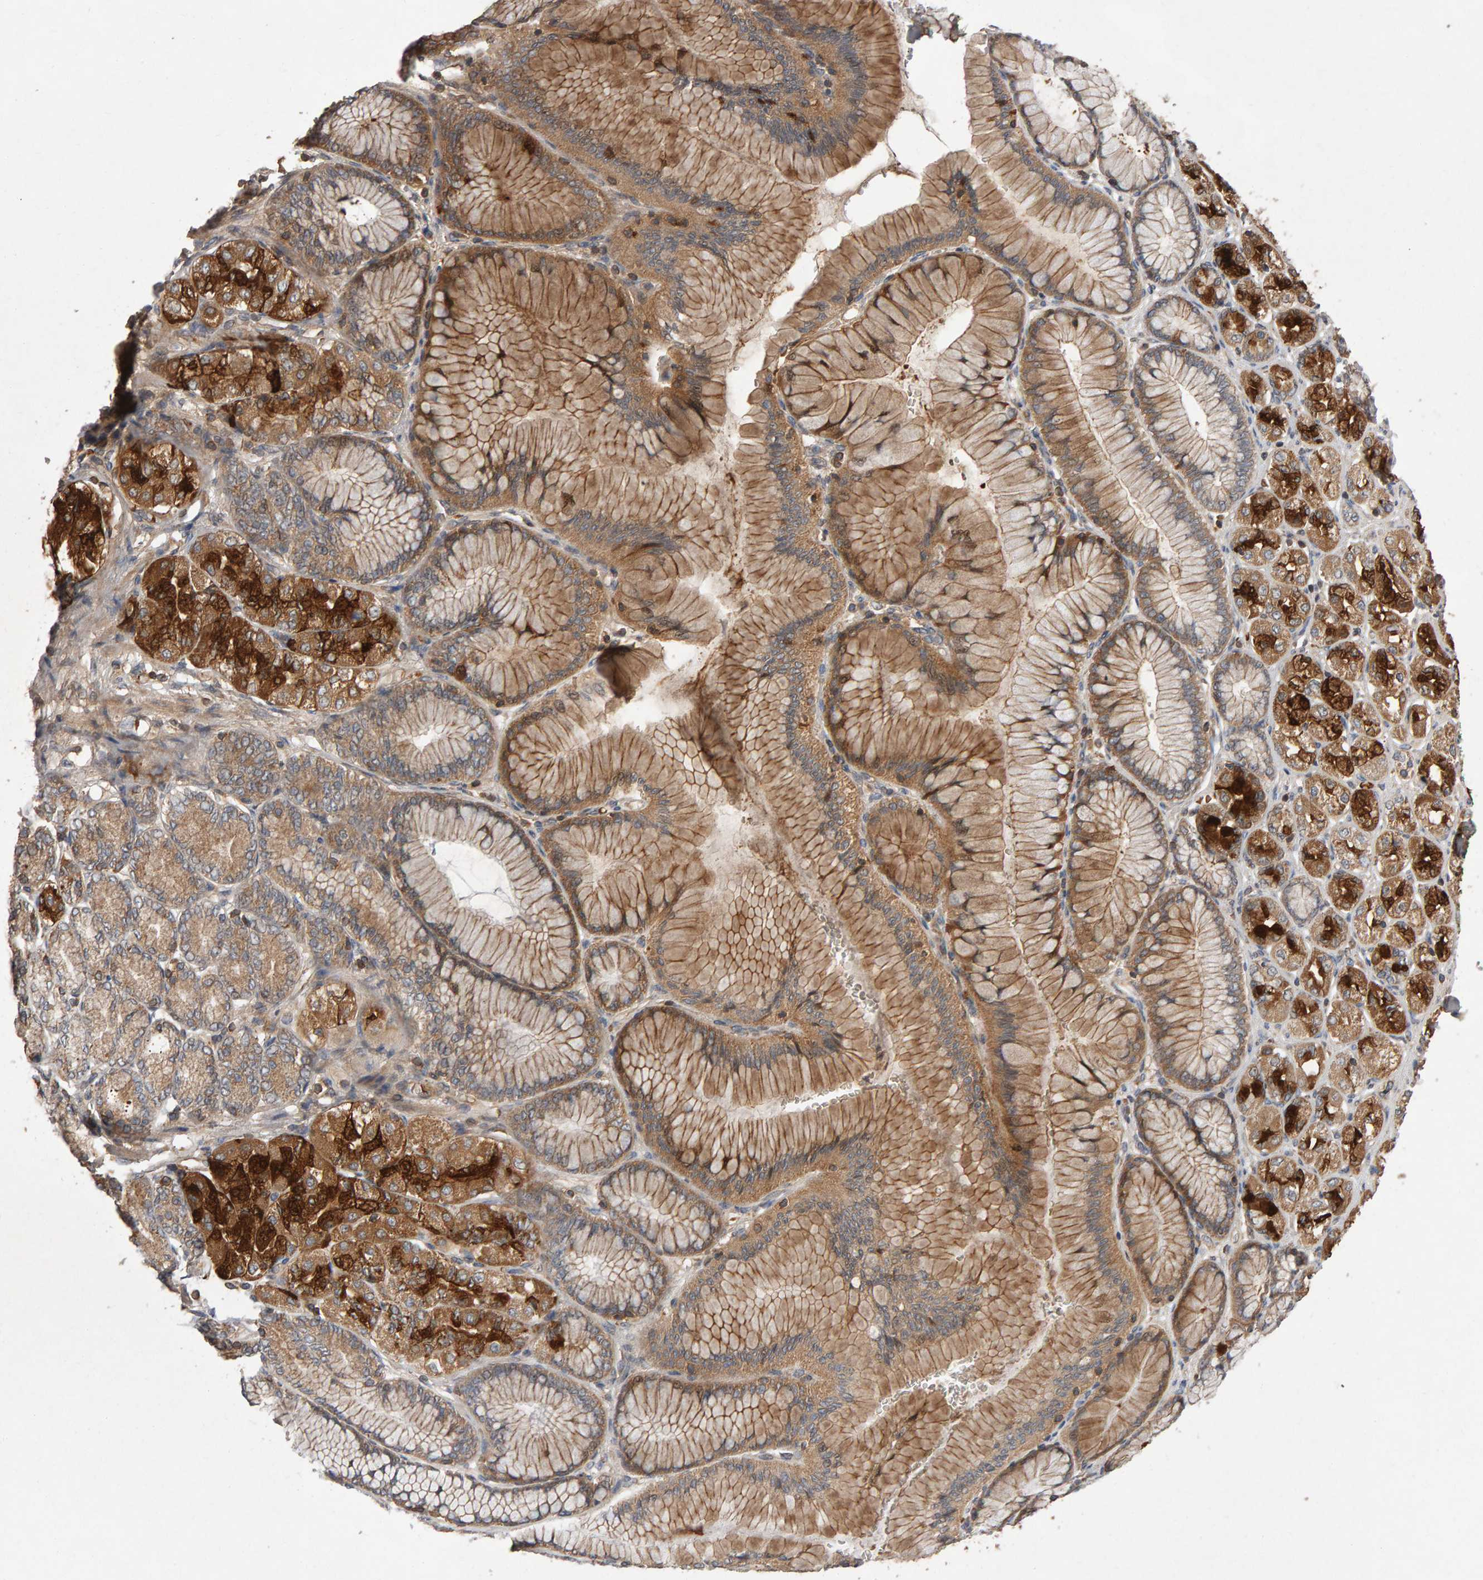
{"staining": {"intensity": "strong", "quantity": ">75%", "location": "cytoplasmic/membranous"}, "tissue": "stomach cancer", "cell_type": "Tumor cells", "image_type": "cancer", "snomed": [{"axis": "morphology", "description": "Adenocarcinoma, NOS"}, {"axis": "topography", "description": "Stomach"}], "caption": "Stomach adenocarcinoma stained with immunohistochemistry shows strong cytoplasmic/membranous staining in approximately >75% of tumor cells.", "gene": "PGS1", "patient": {"sex": "female", "age": 65}}